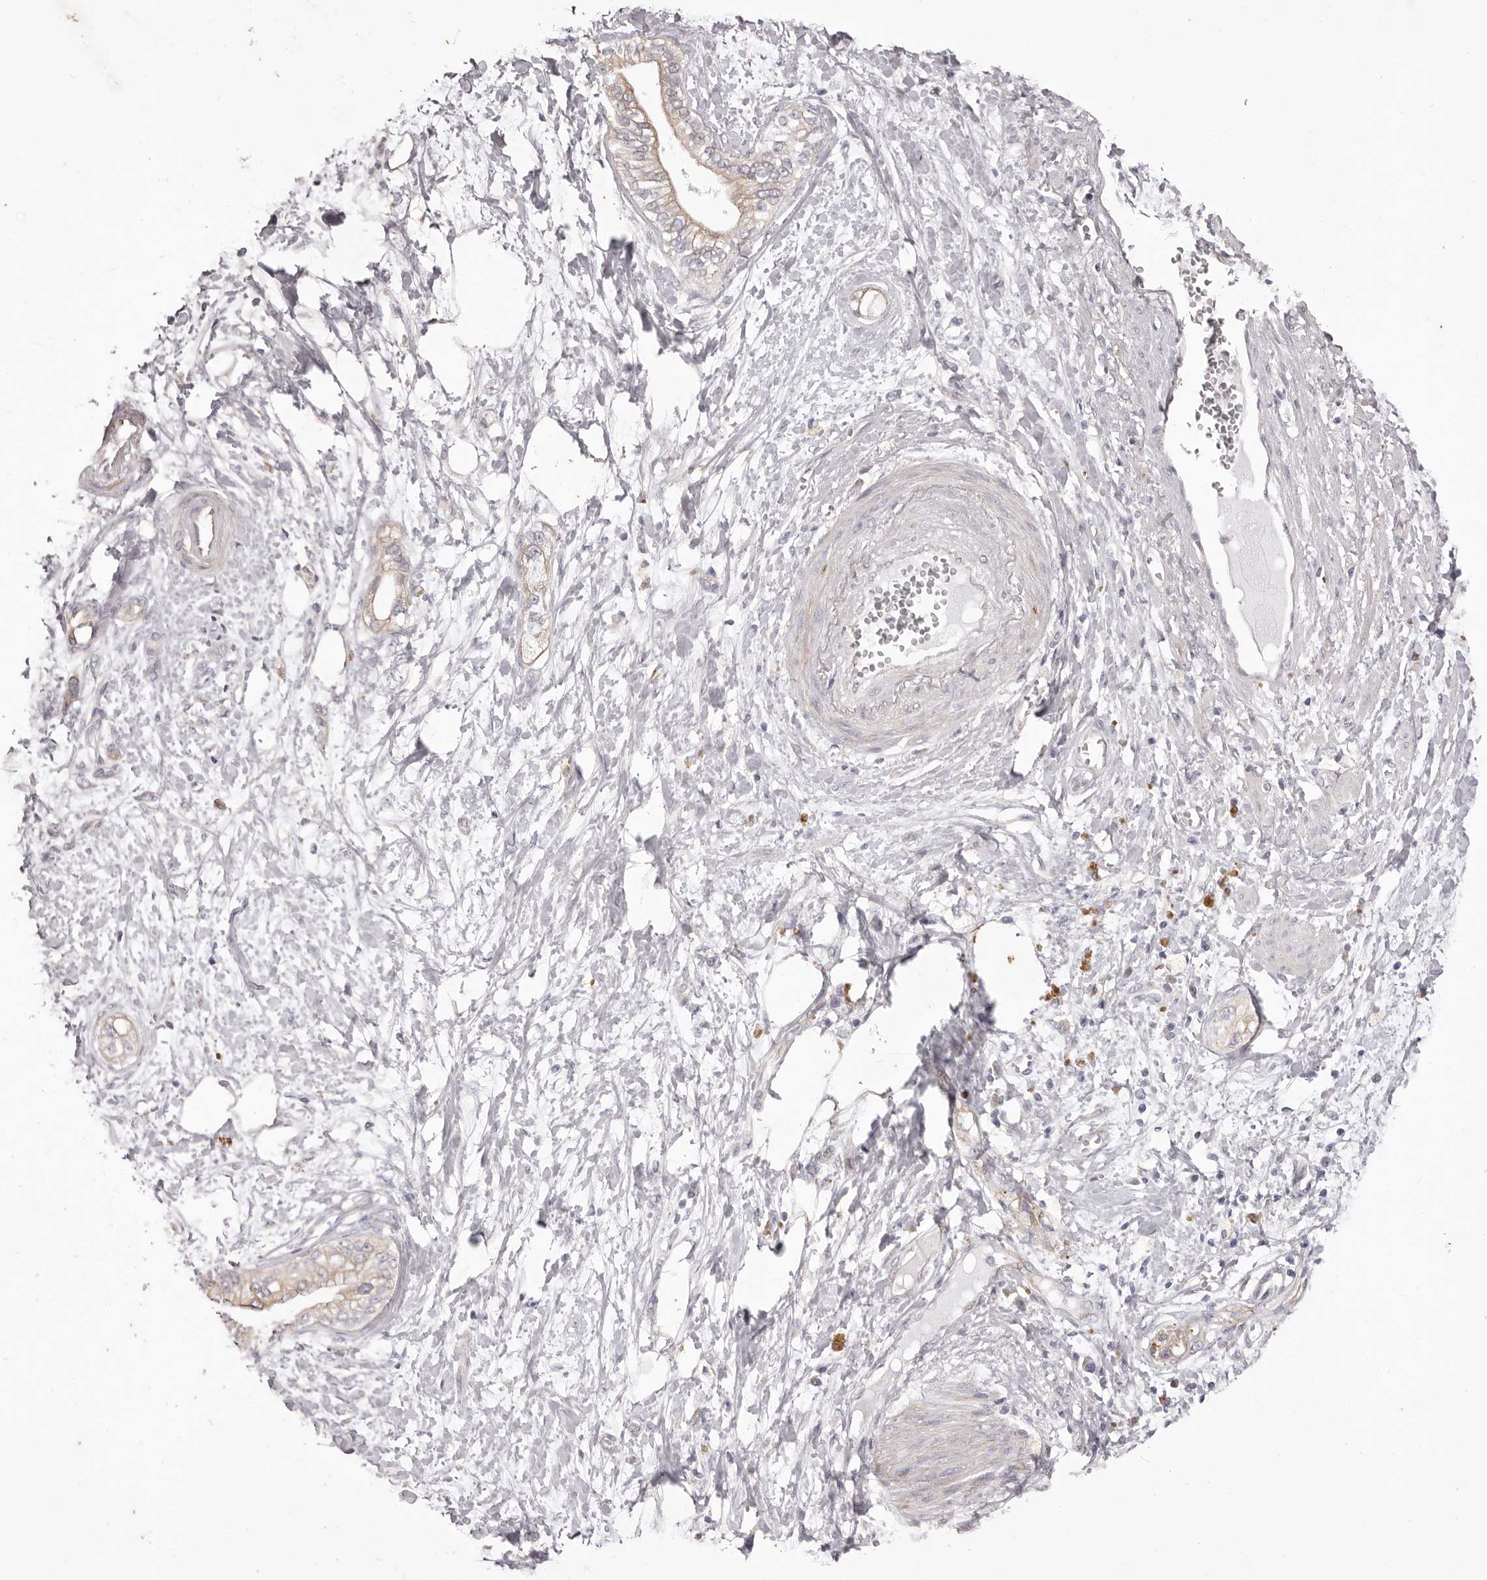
{"staining": {"intensity": "weak", "quantity": "<25%", "location": "cytoplasmic/membranous"}, "tissue": "pancreatic cancer", "cell_type": "Tumor cells", "image_type": "cancer", "snomed": [{"axis": "morphology", "description": "Adenocarcinoma, NOS"}, {"axis": "topography", "description": "Pancreas"}], "caption": "Immunohistochemistry histopathology image of human pancreatic cancer (adenocarcinoma) stained for a protein (brown), which demonstrates no positivity in tumor cells. (DAB (3,3'-diaminobenzidine) immunohistochemistry with hematoxylin counter stain).", "gene": "PNRC1", "patient": {"sex": "male", "age": 68}}